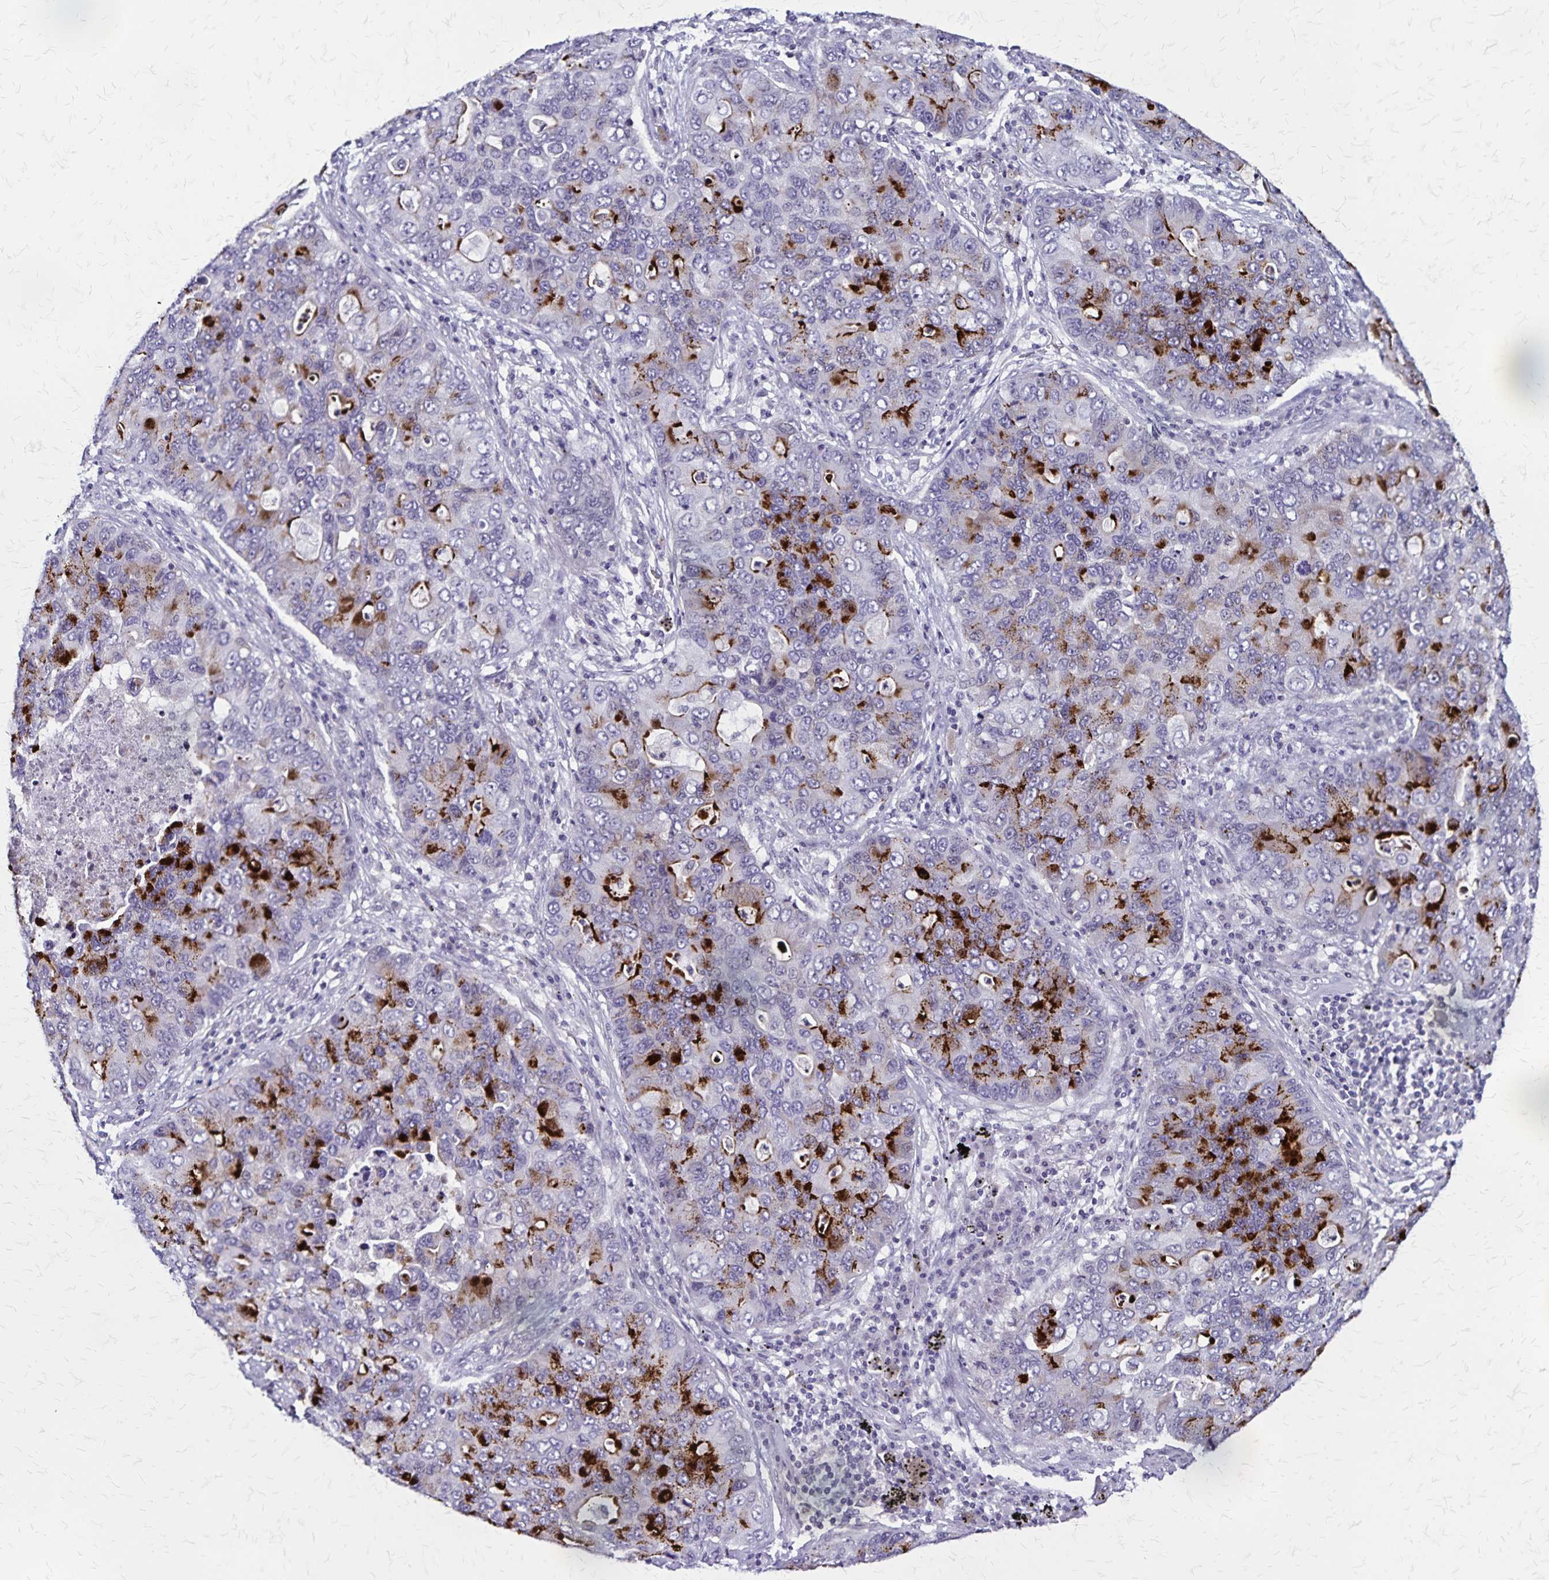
{"staining": {"intensity": "strong", "quantity": "25%-75%", "location": "cytoplasmic/membranous"}, "tissue": "lung cancer", "cell_type": "Tumor cells", "image_type": "cancer", "snomed": [{"axis": "morphology", "description": "Adenocarcinoma, NOS"}, {"axis": "morphology", "description": "Adenocarcinoma, metastatic, NOS"}, {"axis": "topography", "description": "Lymph node"}, {"axis": "topography", "description": "Lung"}], "caption": "Adenocarcinoma (lung) stained with a protein marker displays strong staining in tumor cells.", "gene": "PLXNA4", "patient": {"sex": "female", "age": 54}}